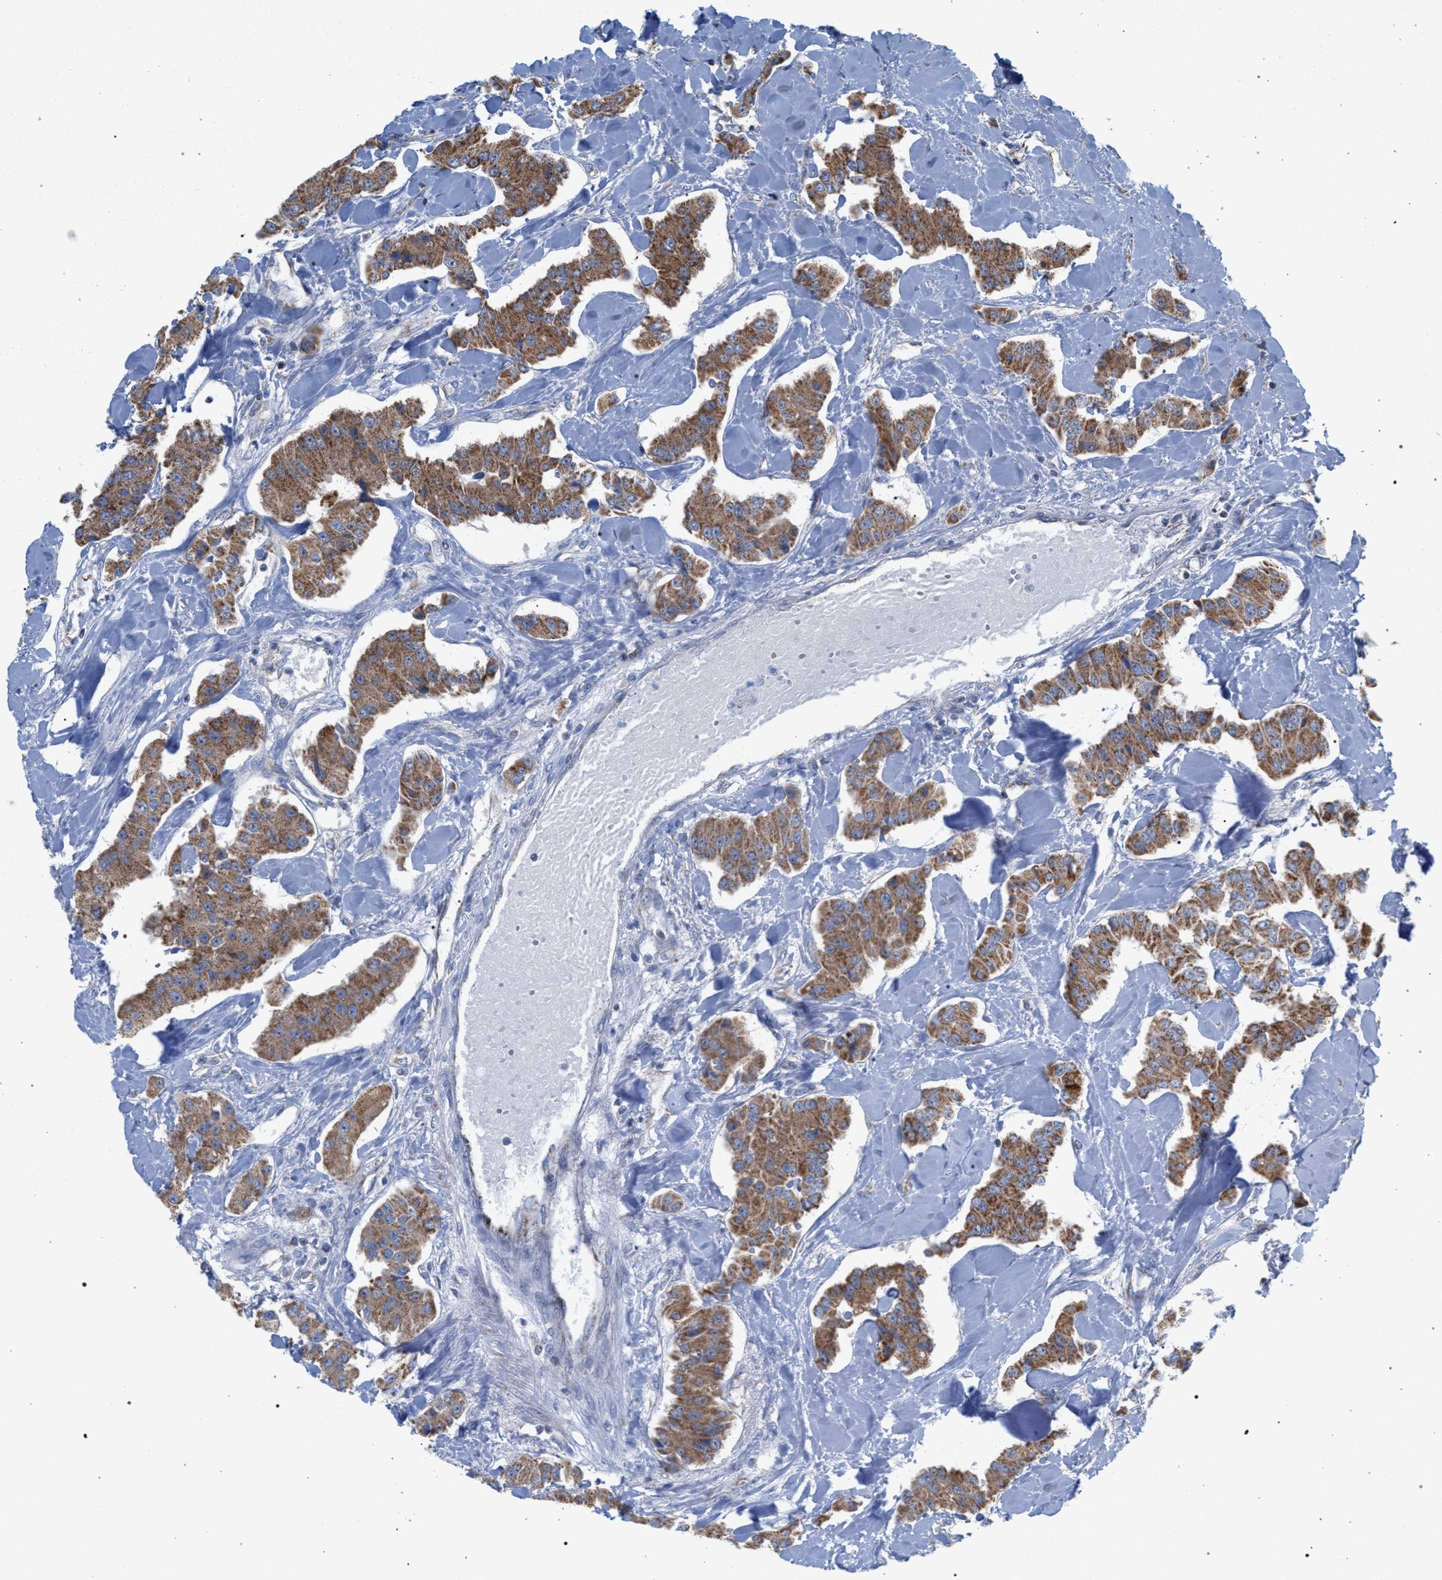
{"staining": {"intensity": "moderate", "quantity": ">75%", "location": "cytoplasmic/membranous"}, "tissue": "carcinoid", "cell_type": "Tumor cells", "image_type": "cancer", "snomed": [{"axis": "morphology", "description": "Carcinoid, malignant, NOS"}, {"axis": "topography", "description": "Pancreas"}], "caption": "Tumor cells display medium levels of moderate cytoplasmic/membranous positivity in approximately >75% of cells in carcinoid. (Brightfield microscopy of DAB IHC at high magnification).", "gene": "ECI2", "patient": {"sex": "male", "age": 41}}